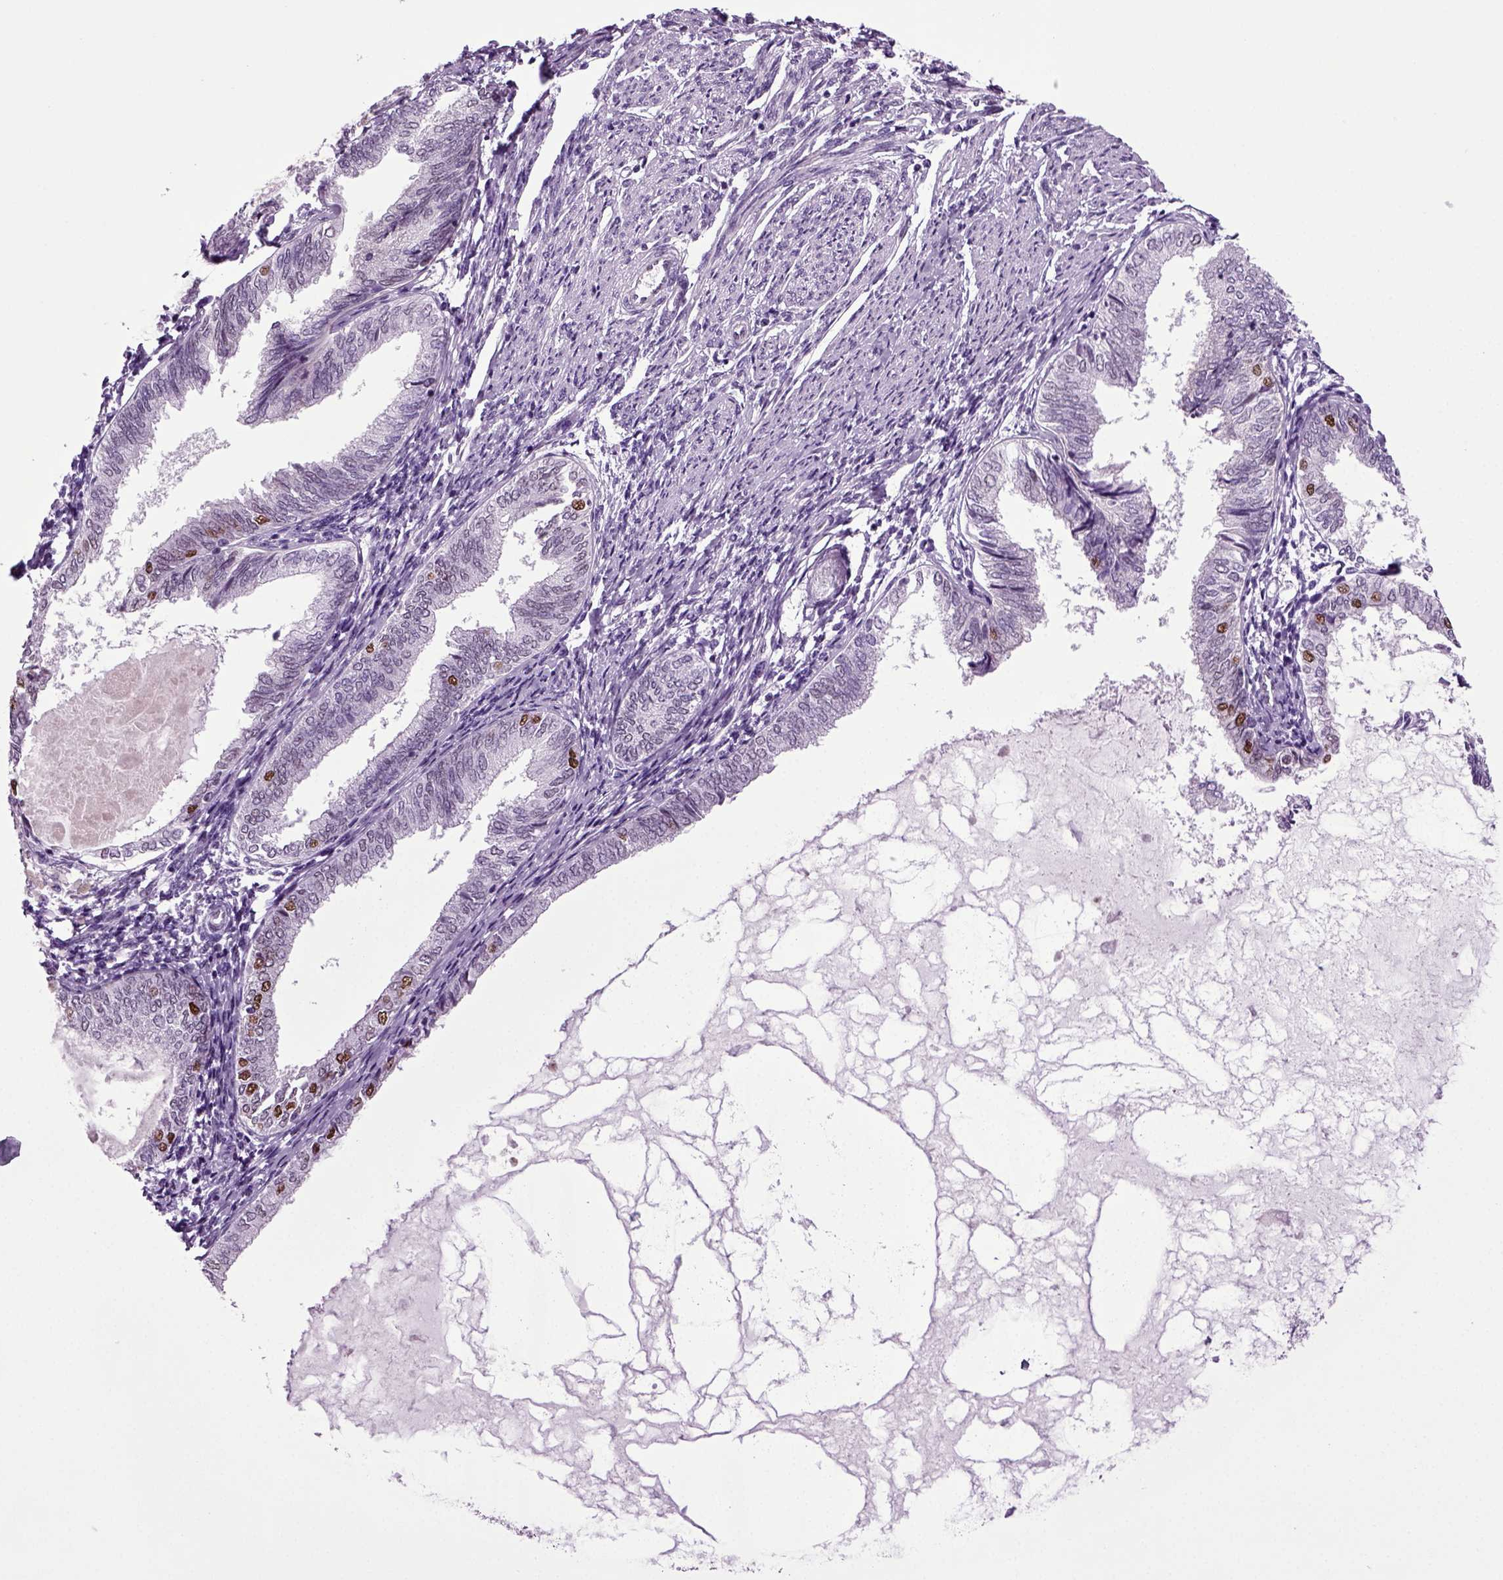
{"staining": {"intensity": "strong", "quantity": "<25%", "location": "nuclear"}, "tissue": "endometrial cancer", "cell_type": "Tumor cells", "image_type": "cancer", "snomed": [{"axis": "morphology", "description": "Adenocarcinoma, NOS"}, {"axis": "topography", "description": "Endometrium"}], "caption": "Immunohistochemistry (IHC) micrograph of neoplastic tissue: human adenocarcinoma (endometrial) stained using IHC exhibits medium levels of strong protein expression localized specifically in the nuclear of tumor cells, appearing as a nuclear brown color.", "gene": "RFX3", "patient": {"sex": "female", "age": 68}}